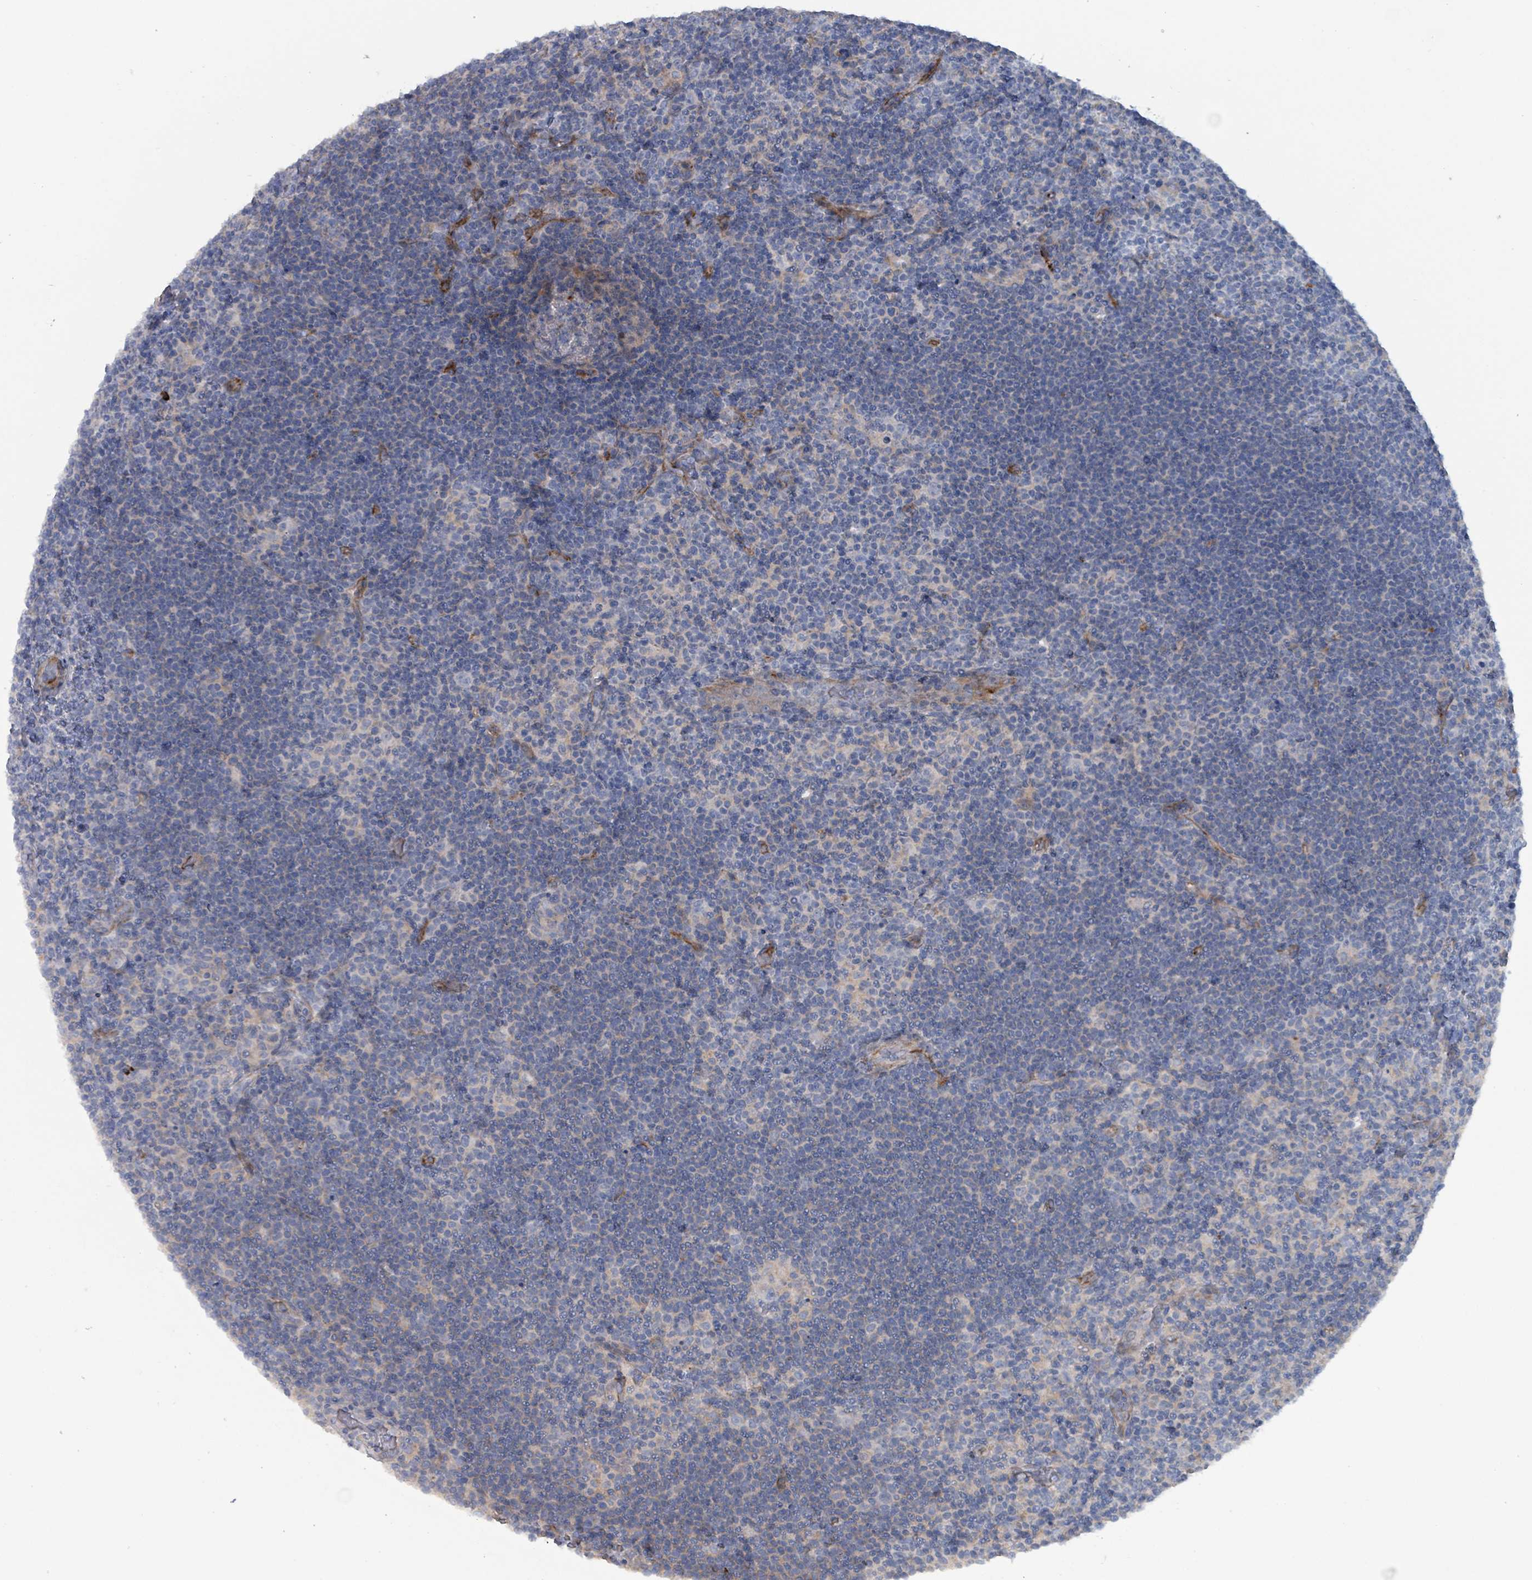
{"staining": {"intensity": "negative", "quantity": "none", "location": "none"}, "tissue": "lymphoma", "cell_type": "Tumor cells", "image_type": "cancer", "snomed": [{"axis": "morphology", "description": "Hodgkin's disease, NOS"}, {"axis": "topography", "description": "Lymph node"}], "caption": "Human lymphoma stained for a protein using immunohistochemistry displays no positivity in tumor cells.", "gene": "TAAR5", "patient": {"sex": "female", "age": 57}}